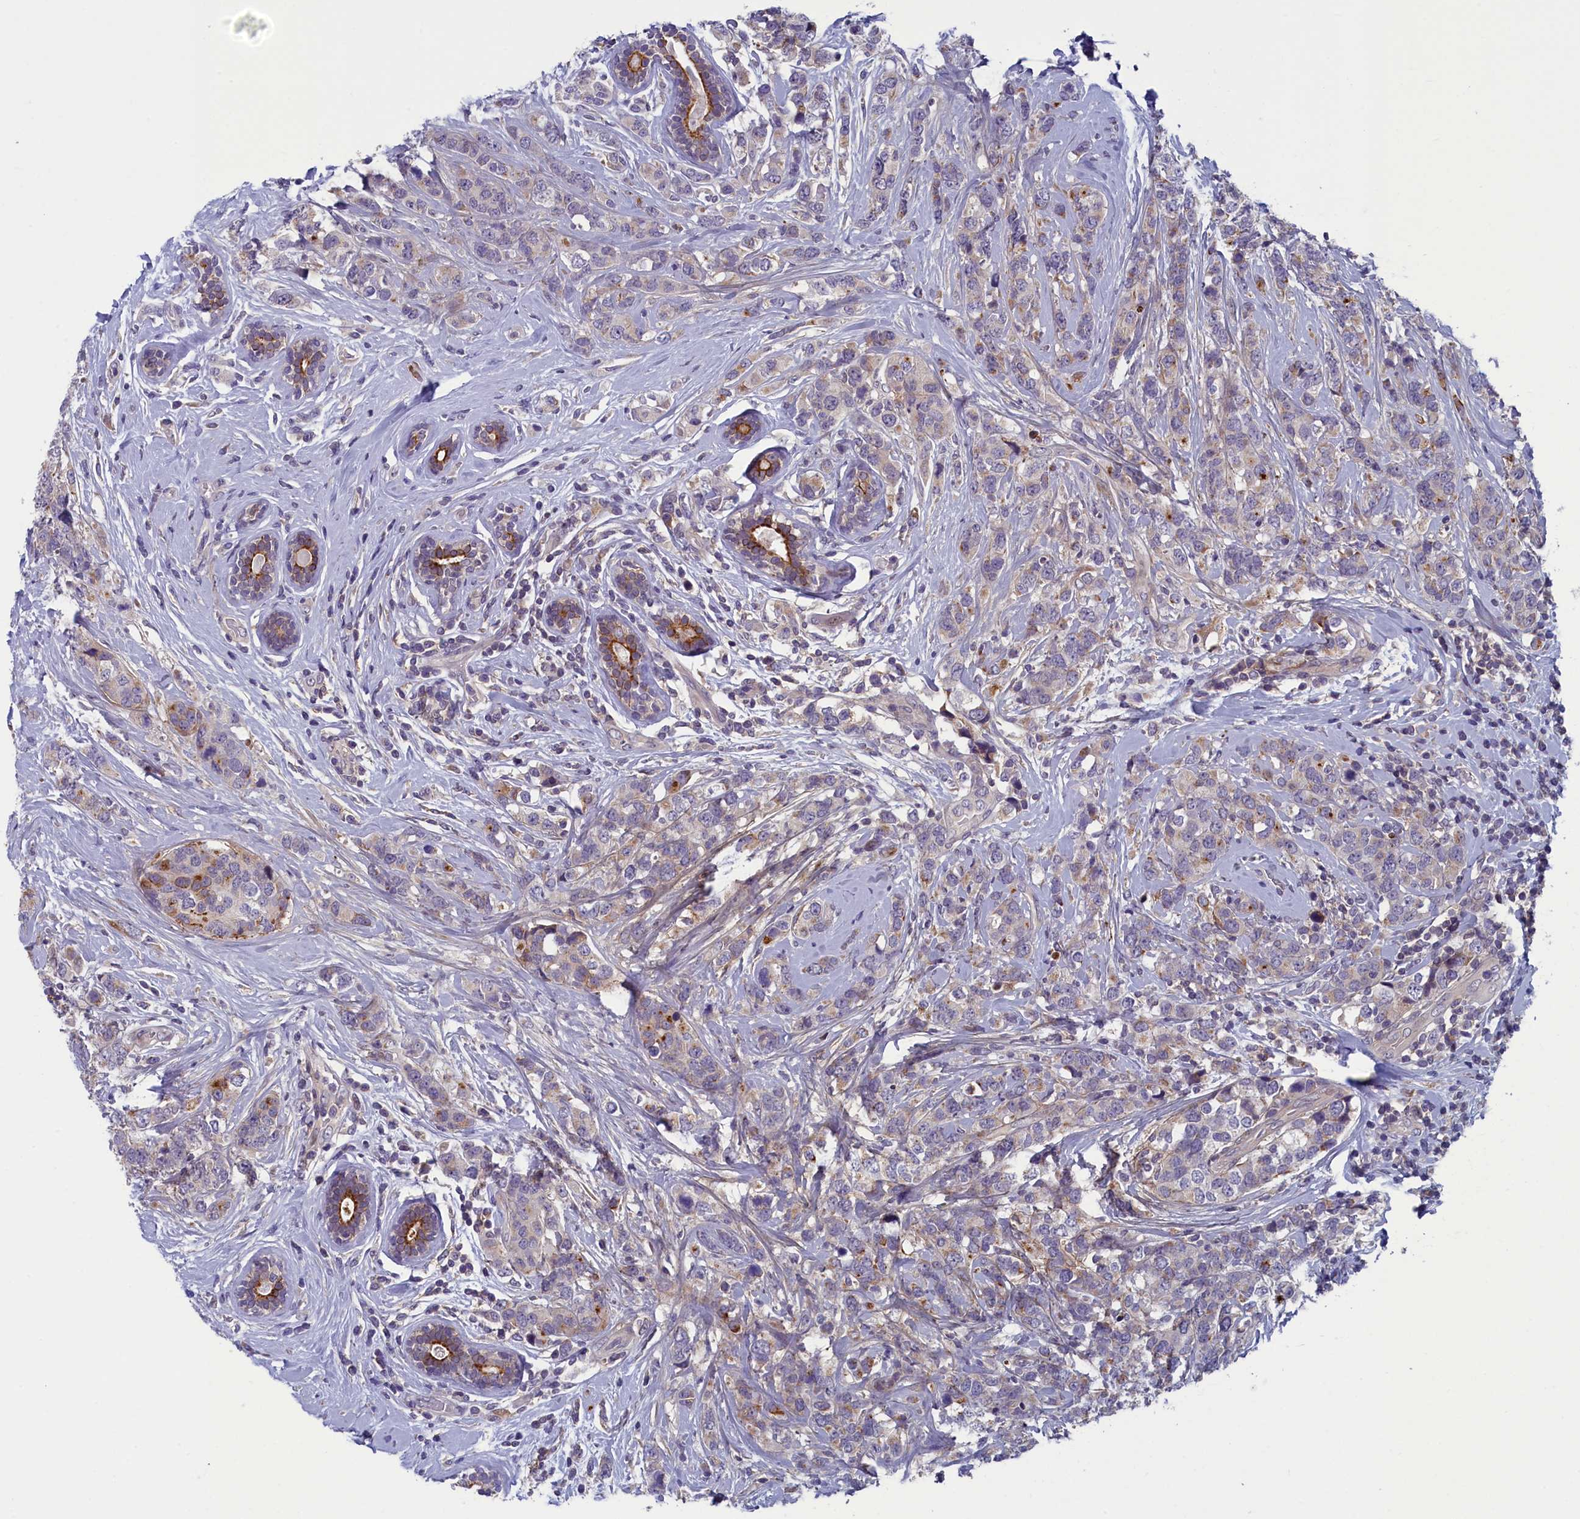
{"staining": {"intensity": "moderate", "quantity": "<25%", "location": "cytoplasmic/membranous"}, "tissue": "breast cancer", "cell_type": "Tumor cells", "image_type": "cancer", "snomed": [{"axis": "morphology", "description": "Lobular carcinoma"}, {"axis": "topography", "description": "Breast"}], "caption": "A micrograph showing moderate cytoplasmic/membranous staining in about <25% of tumor cells in breast cancer, as visualized by brown immunohistochemical staining.", "gene": "ANKRD39", "patient": {"sex": "female", "age": 59}}